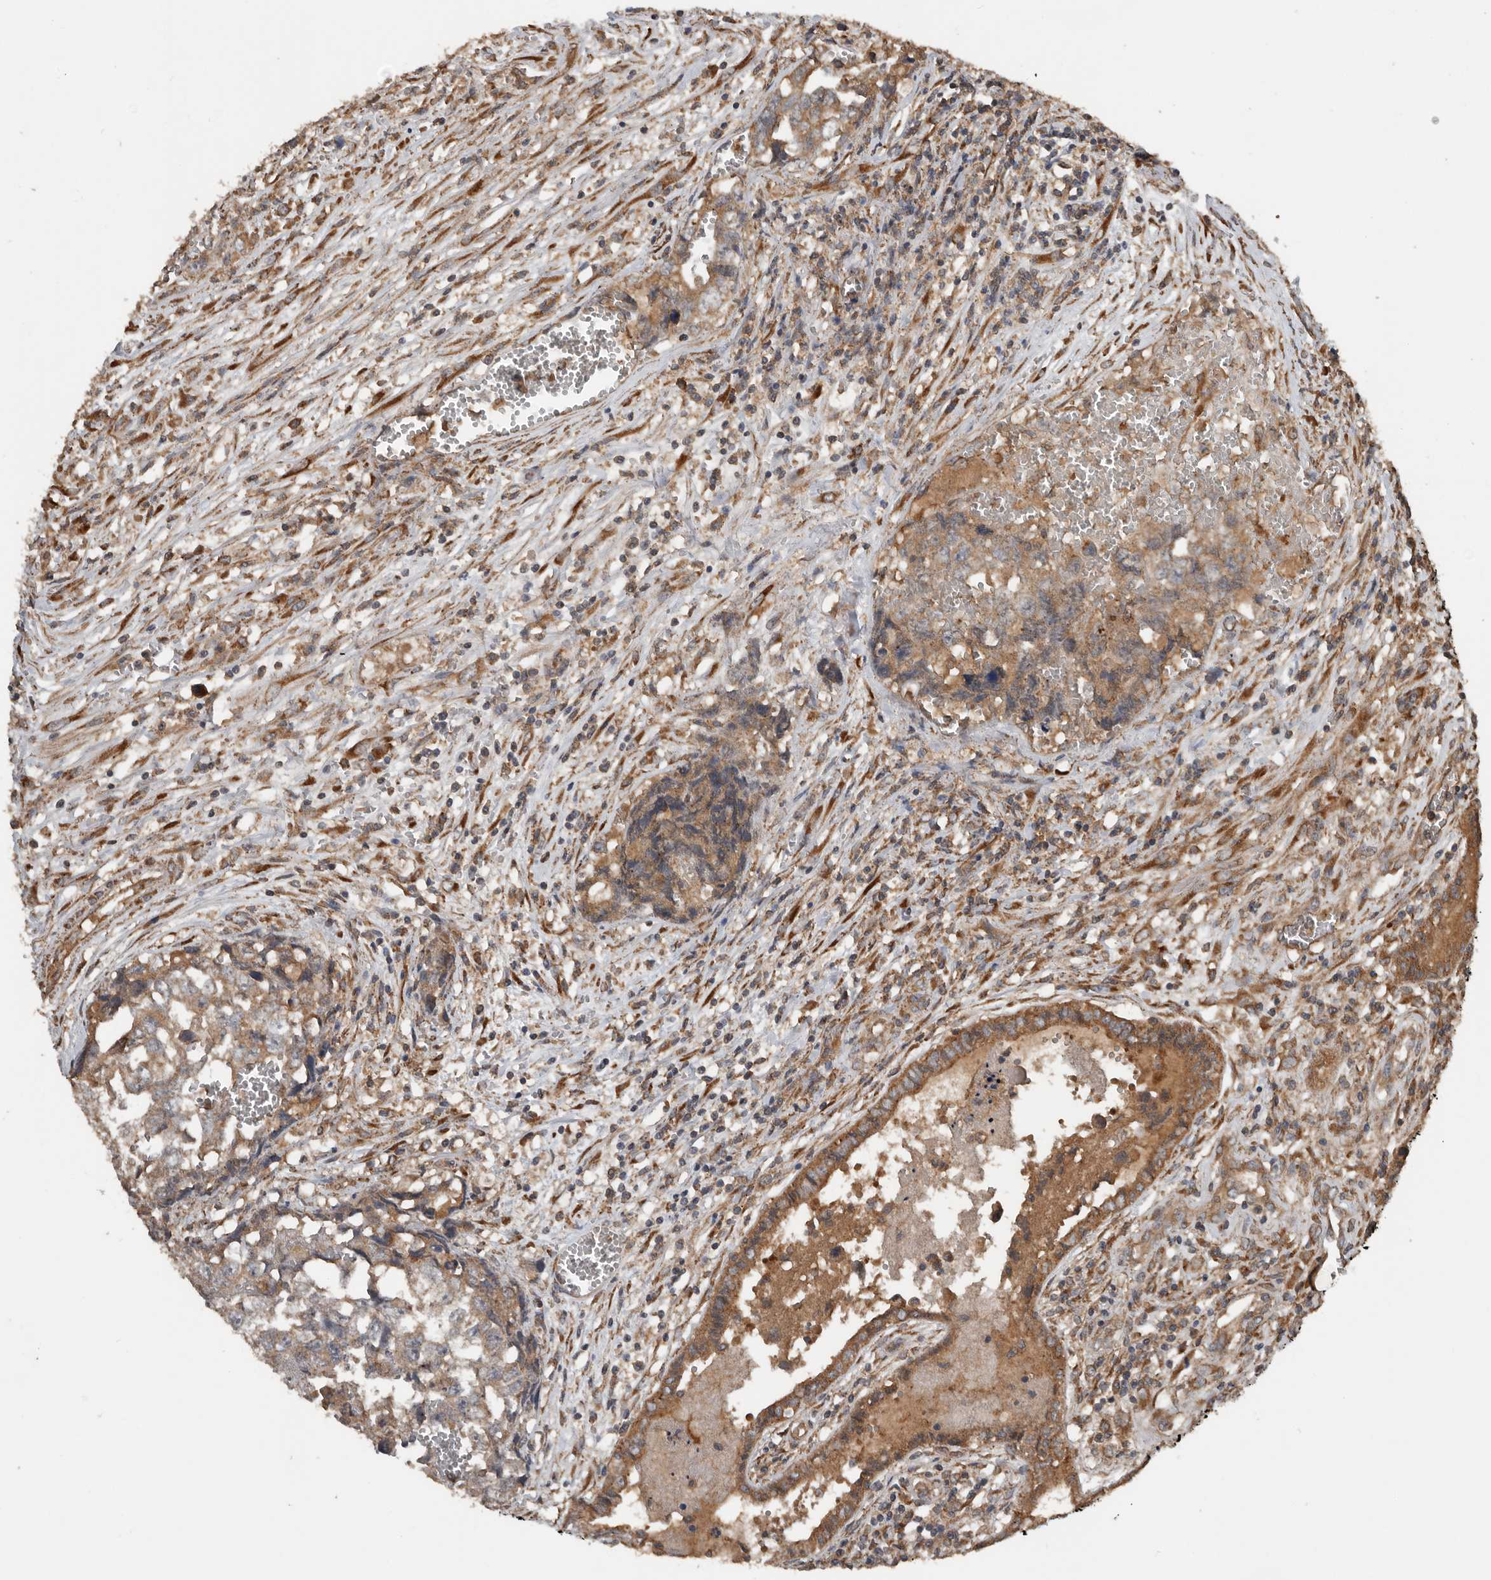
{"staining": {"intensity": "moderate", "quantity": ">75%", "location": "cytoplasmic/membranous"}, "tissue": "testis cancer", "cell_type": "Tumor cells", "image_type": "cancer", "snomed": [{"axis": "morphology", "description": "Carcinoma, Embryonal, NOS"}, {"axis": "topography", "description": "Testis"}], "caption": "Embryonal carcinoma (testis) tissue shows moderate cytoplasmic/membranous staining in about >75% of tumor cells", "gene": "RNF207", "patient": {"sex": "male", "age": 31}}